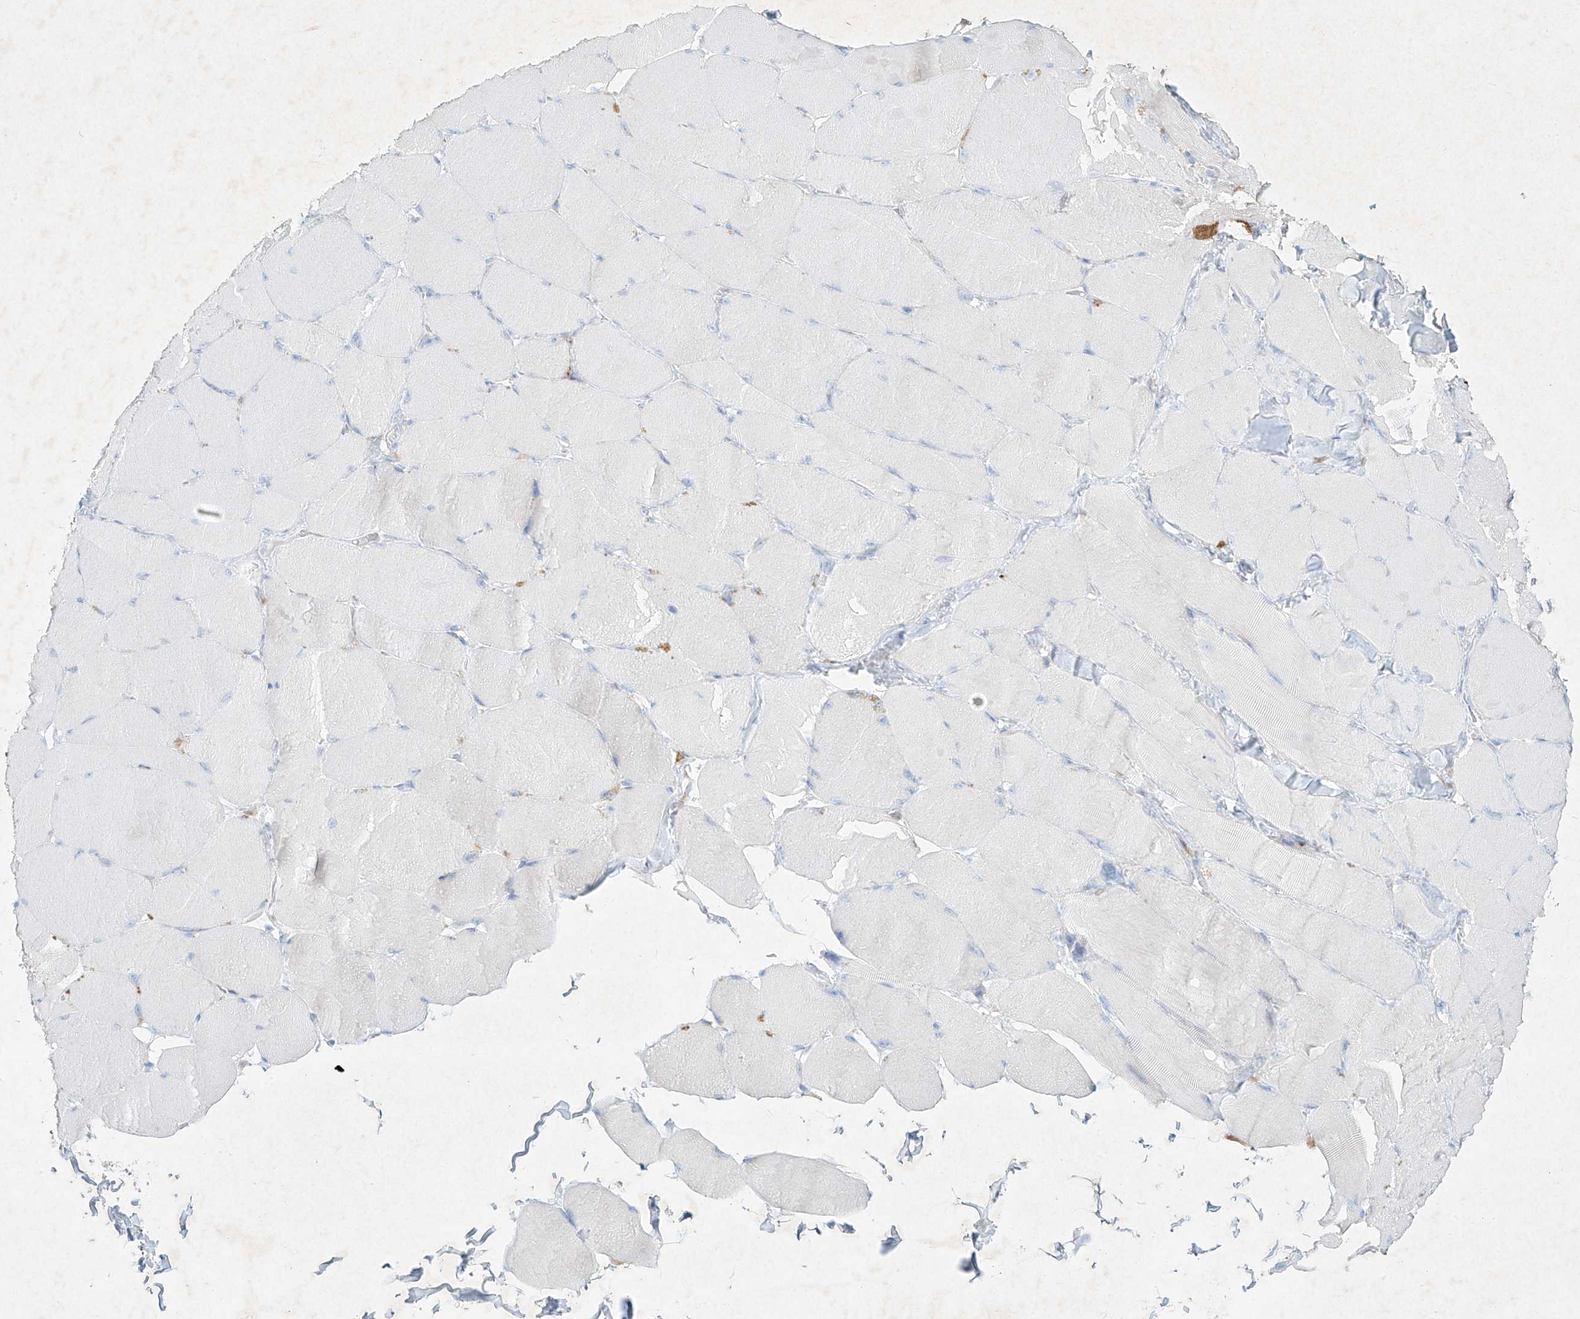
{"staining": {"intensity": "negative", "quantity": "none", "location": "none"}, "tissue": "skeletal muscle", "cell_type": "Myocytes", "image_type": "normal", "snomed": [{"axis": "morphology", "description": "Normal tissue, NOS"}, {"axis": "topography", "description": "Skin"}, {"axis": "topography", "description": "Skeletal muscle"}], "caption": "DAB immunohistochemical staining of unremarkable human skeletal muscle reveals no significant staining in myocytes. Brightfield microscopy of immunohistochemistry stained with DAB (brown) and hematoxylin (blue), captured at high magnification.", "gene": "PLEK", "patient": {"sex": "male", "age": 83}}